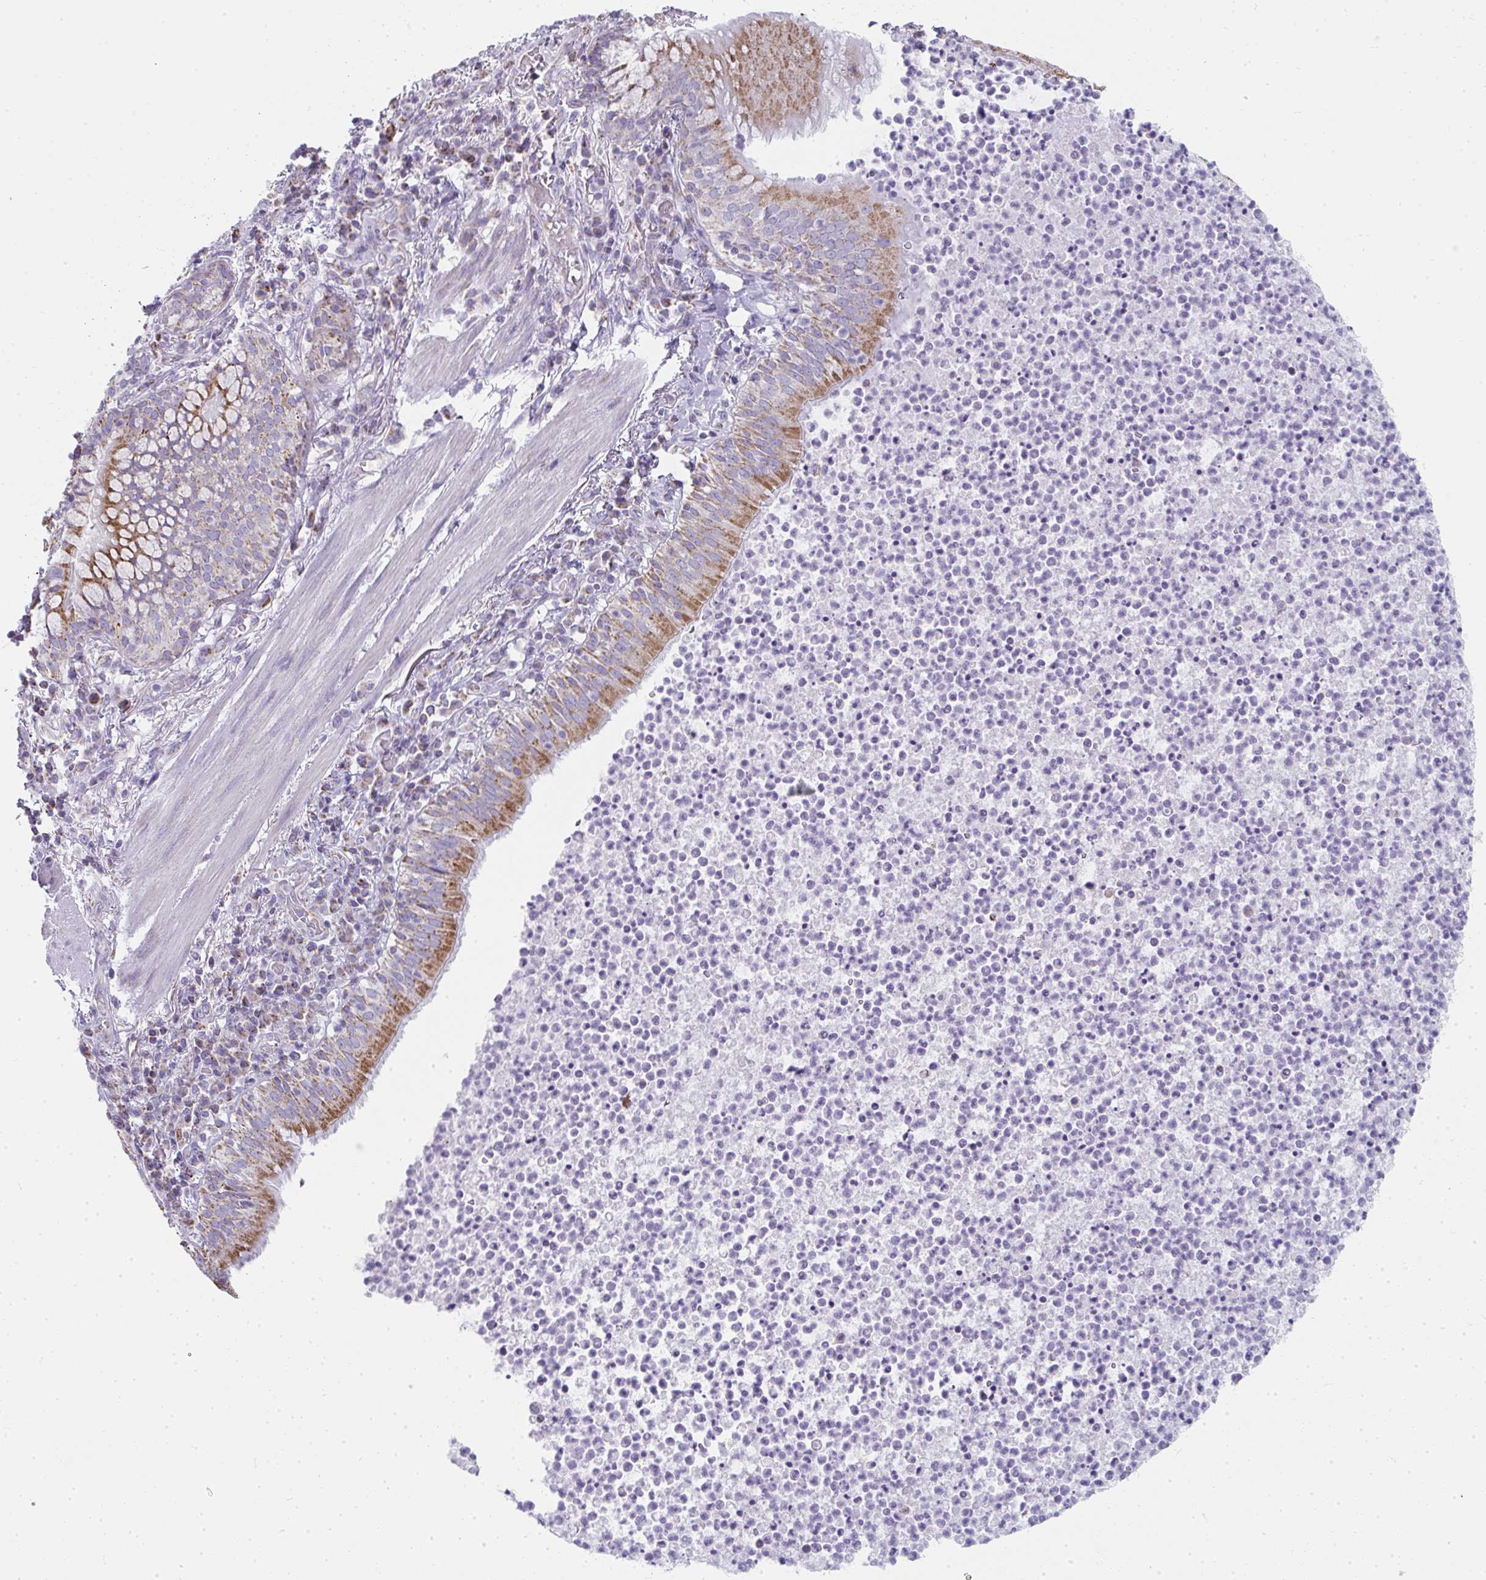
{"staining": {"intensity": "moderate", "quantity": "25%-75%", "location": "cytoplasmic/membranous"}, "tissue": "bronchus", "cell_type": "Respiratory epithelial cells", "image_type": "normal", "snomed": [{"axis": "morphology", "description": "Normal tissue, NOS"}, {"axis": "topography", "description": "Lymph node"}, {"axis": "topography", "description": "Bronchus"}], "caption": "Unremarkable bronchus reveals moderate cytoplasmic/membranous staining in approximately 25%-75% of respiratory epithelial cells, visualized by immunohistochemistry.", "gene": "SLC6A1", "patient": {"sex": "male", "age": 56}}